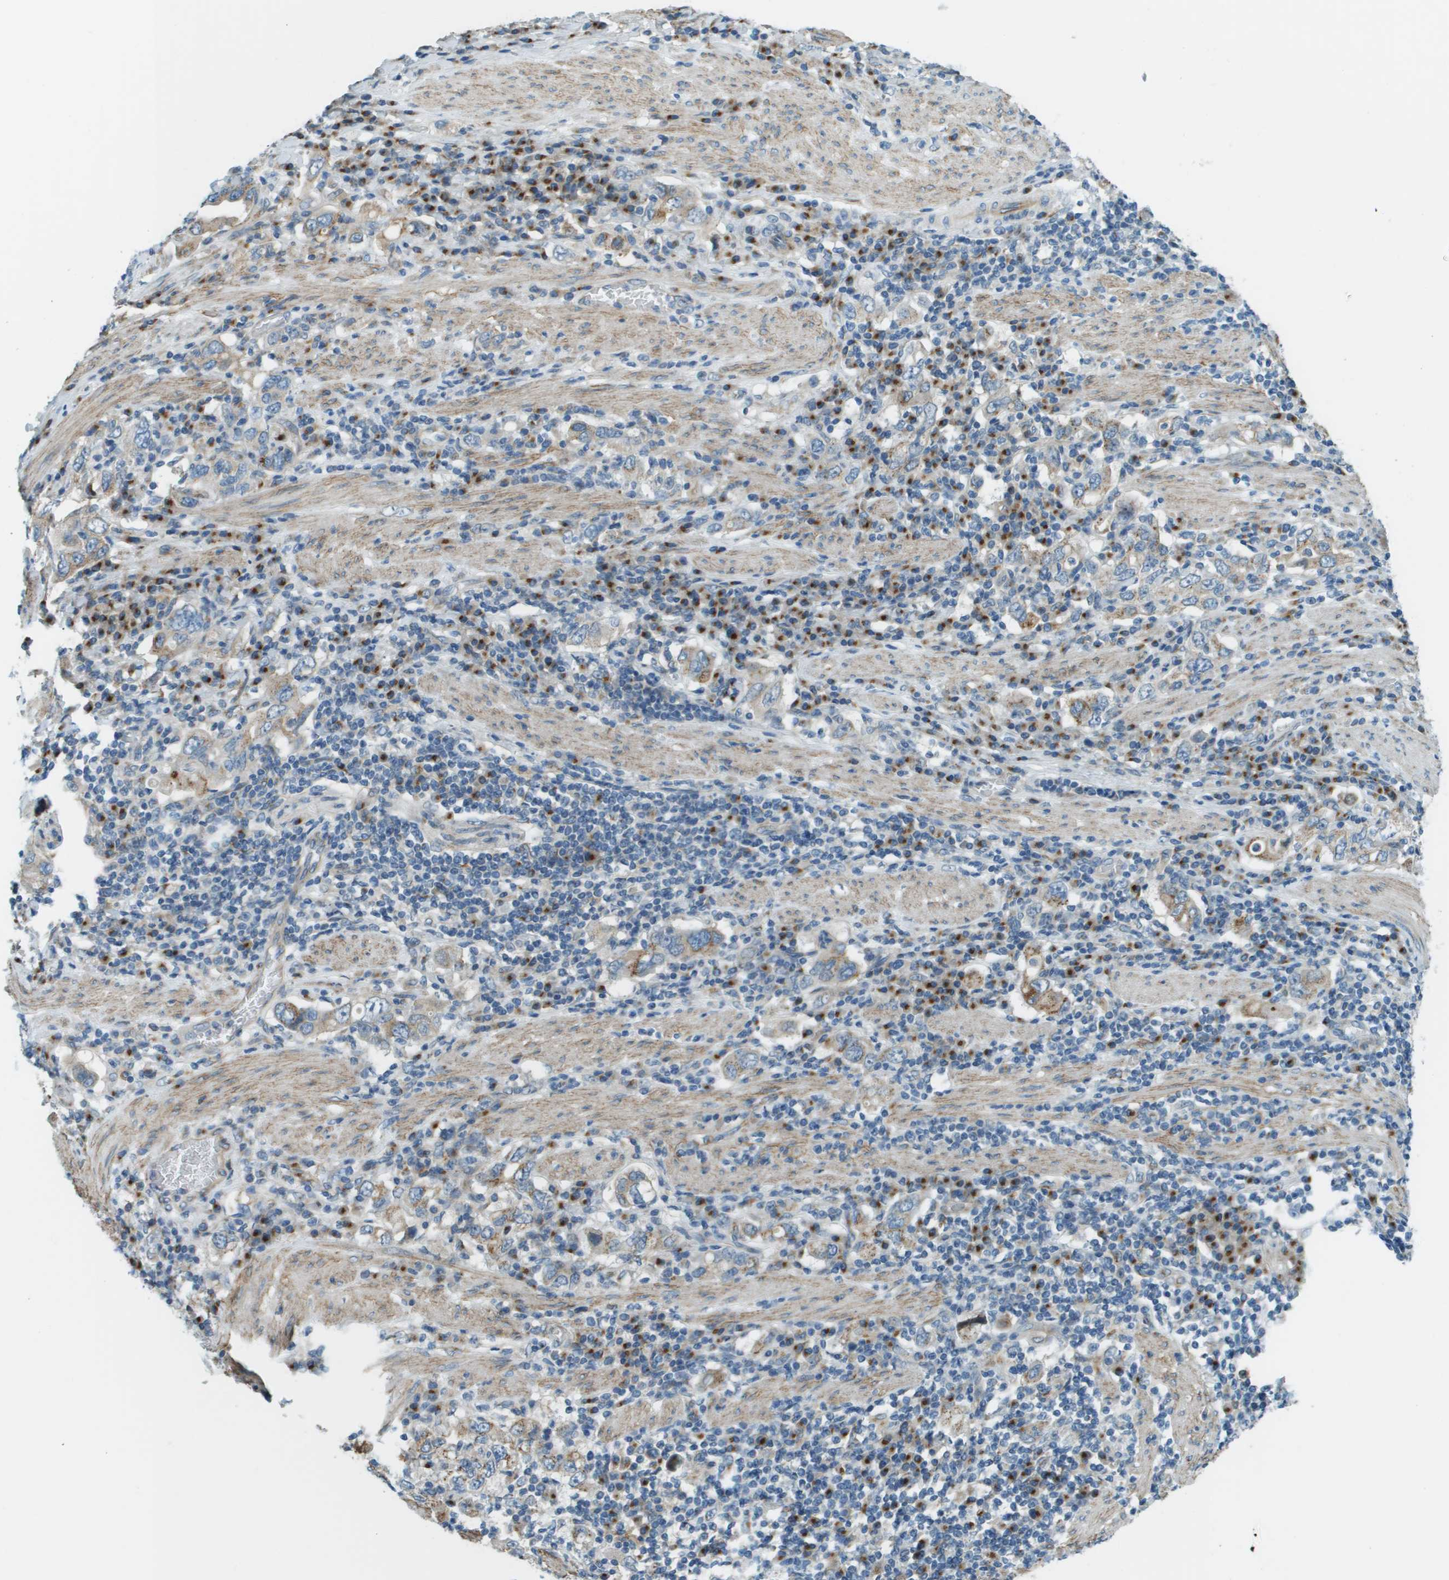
{"staining": {"intensity": "moderate", "quantity": "25%-75%", "location": "cytoplasmic/membranous"}, "tissue": "stomach cancer", "cell_type": "Tumor cells", "image_type": "cancer", "snomed": [{"axis": "morphology", "description": "Adenocarcinoma, NOS"}, {"axis": "topography", "description": "Stomach, upper"}], "caption": "Immunohistochemistry (DAB (3,3'-diaminobenzidine)) staining of human stomach cancer (adenocarcinoma) shows moderate cytoplasmic/membranous protein staining in about 25%-75% of tumor cells. The staining is performed using DAB brown chromogen to label protein expression. The nuclei are counter-stained blue using hematoxylin.", "gene": "ACBD3", "patient": {"sex": "male", "age": 62}}